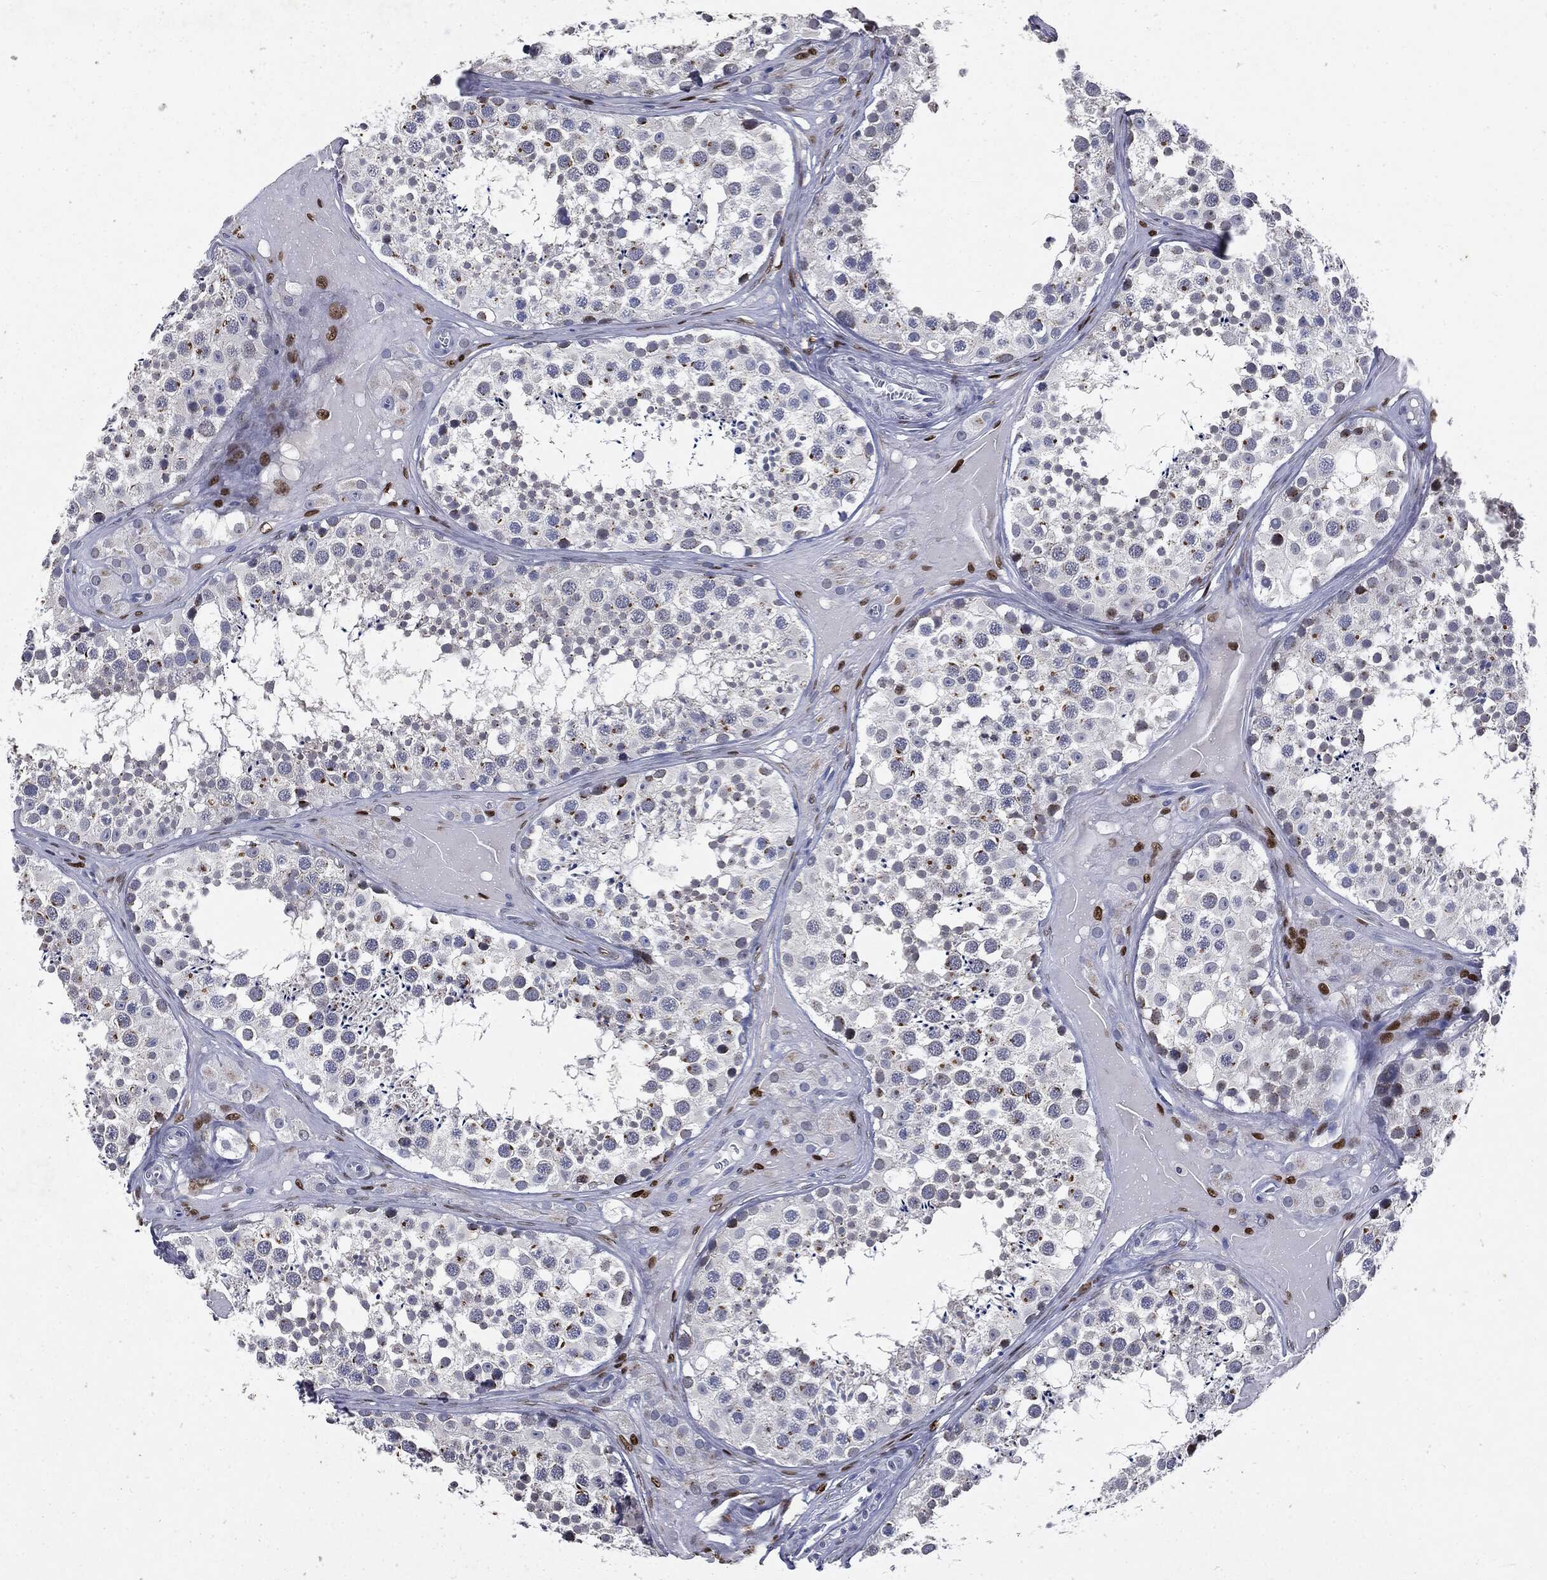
{"staining": {"intensity": "strong", "quantity": "<25%", "location": "cytoplasmic/membranous"}, "tissue": "testis", "cell_type": "Cells in seminiferous ducts", "image_type": "normal", "snomed": [{"axis": "morphology", "description": "Normal tissue, NOS"}, {"axis": "topography", "description": "Testis"}], "caption": "A micrograph showing strong cytoplasmic/membranous positivity in about <25% of cells in seminiferous ducts in normal testis, as visualized by brown immunohistochemical staining.", "gene": "CASD1", "patient": {"sex": "male", "age": 31}}